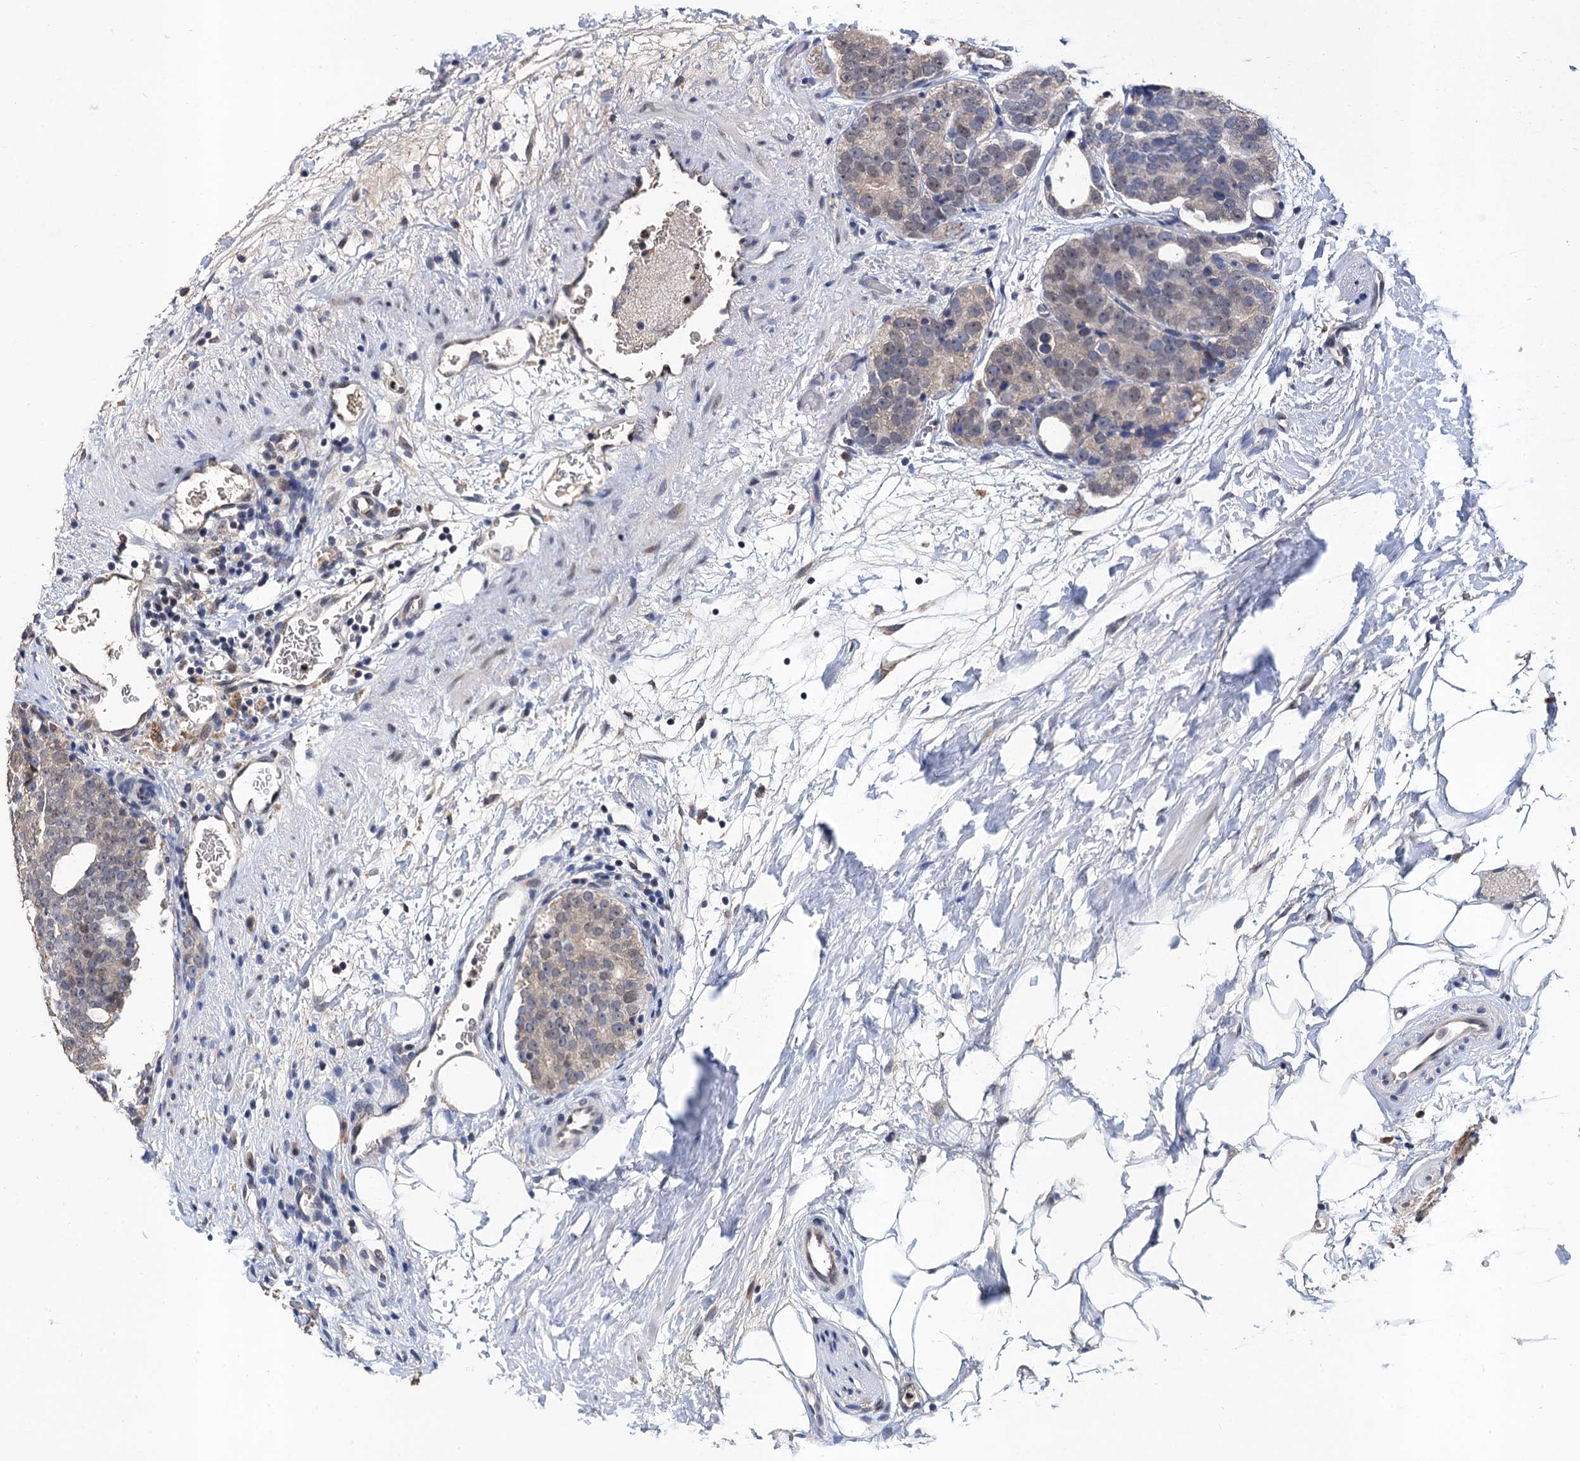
{"staining": {"intensity": "weak", "quantity": "<25%", "location": "nuclear"}, "tissue": "prostate cancer", "cell_type": "Tumor cells", "image_type": "cancer", "snomed": [{"axis": "morphology", "description": "Adenocarcinoma, High grade"}, {"axis": "topography", "description": "Prostate"}], "caption": "Tumor cells are negative for brown protein staining in prostate cancer (high-grade adenocarcinoma).", "gene": "TSEN34", "patient": {"sex": "male", "age": 56}}